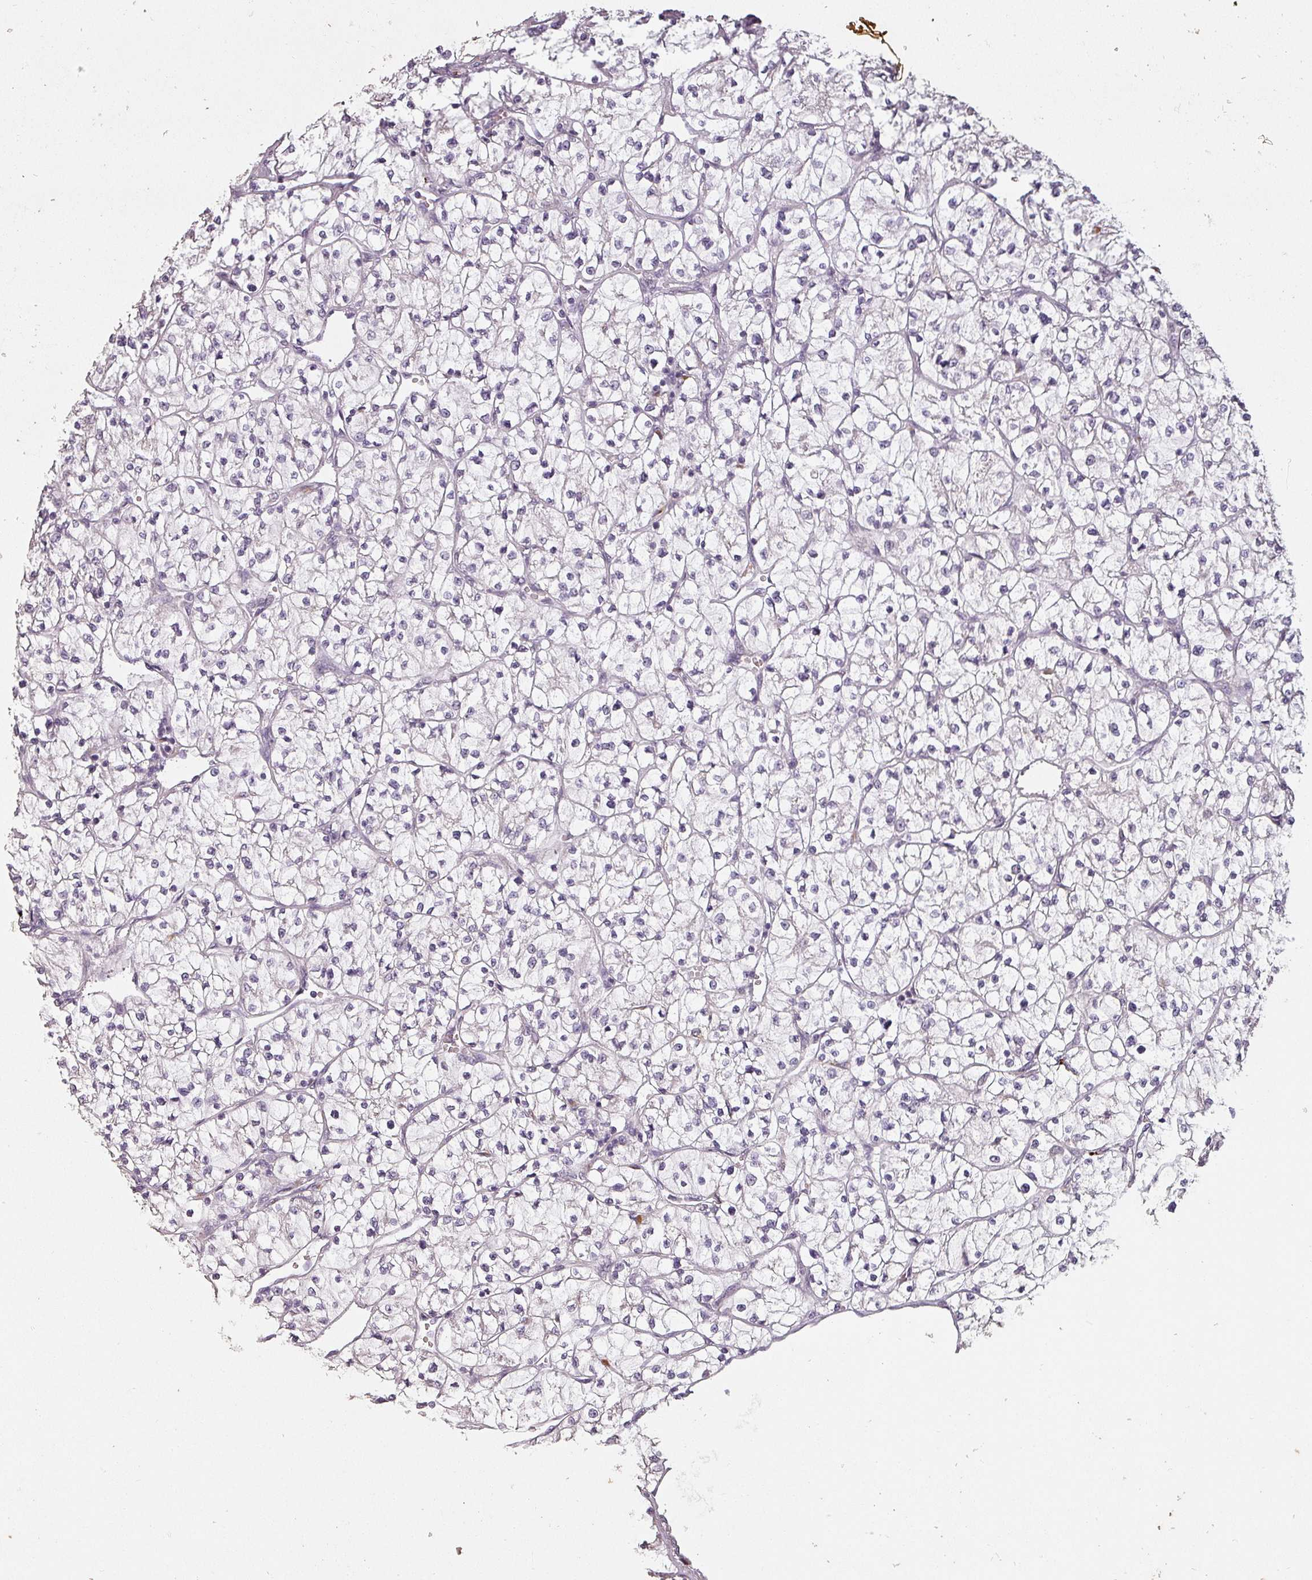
{"staining": {"intensity": "negative", "quantity": "none", "location": "none"}, "tissue": "renal cancer", "cell_type": "Tumor cells", "image_type": "cancer", "snomed": [{"axis": "morphology", "description": "Adenocarcinoma, NOS"}, {"axis": "topography", "description": "Kidney"}], "caption": "A histopathology image of human renal adenocarcinoma is negative for staining in tumor cells. (Brightfield microscopy of DAB (3,3'-diaminobenzidine) immunohistochemistry at high magnification).", "gene": "LYPLA1", "patient": {"sex": "female", "age": 64}}